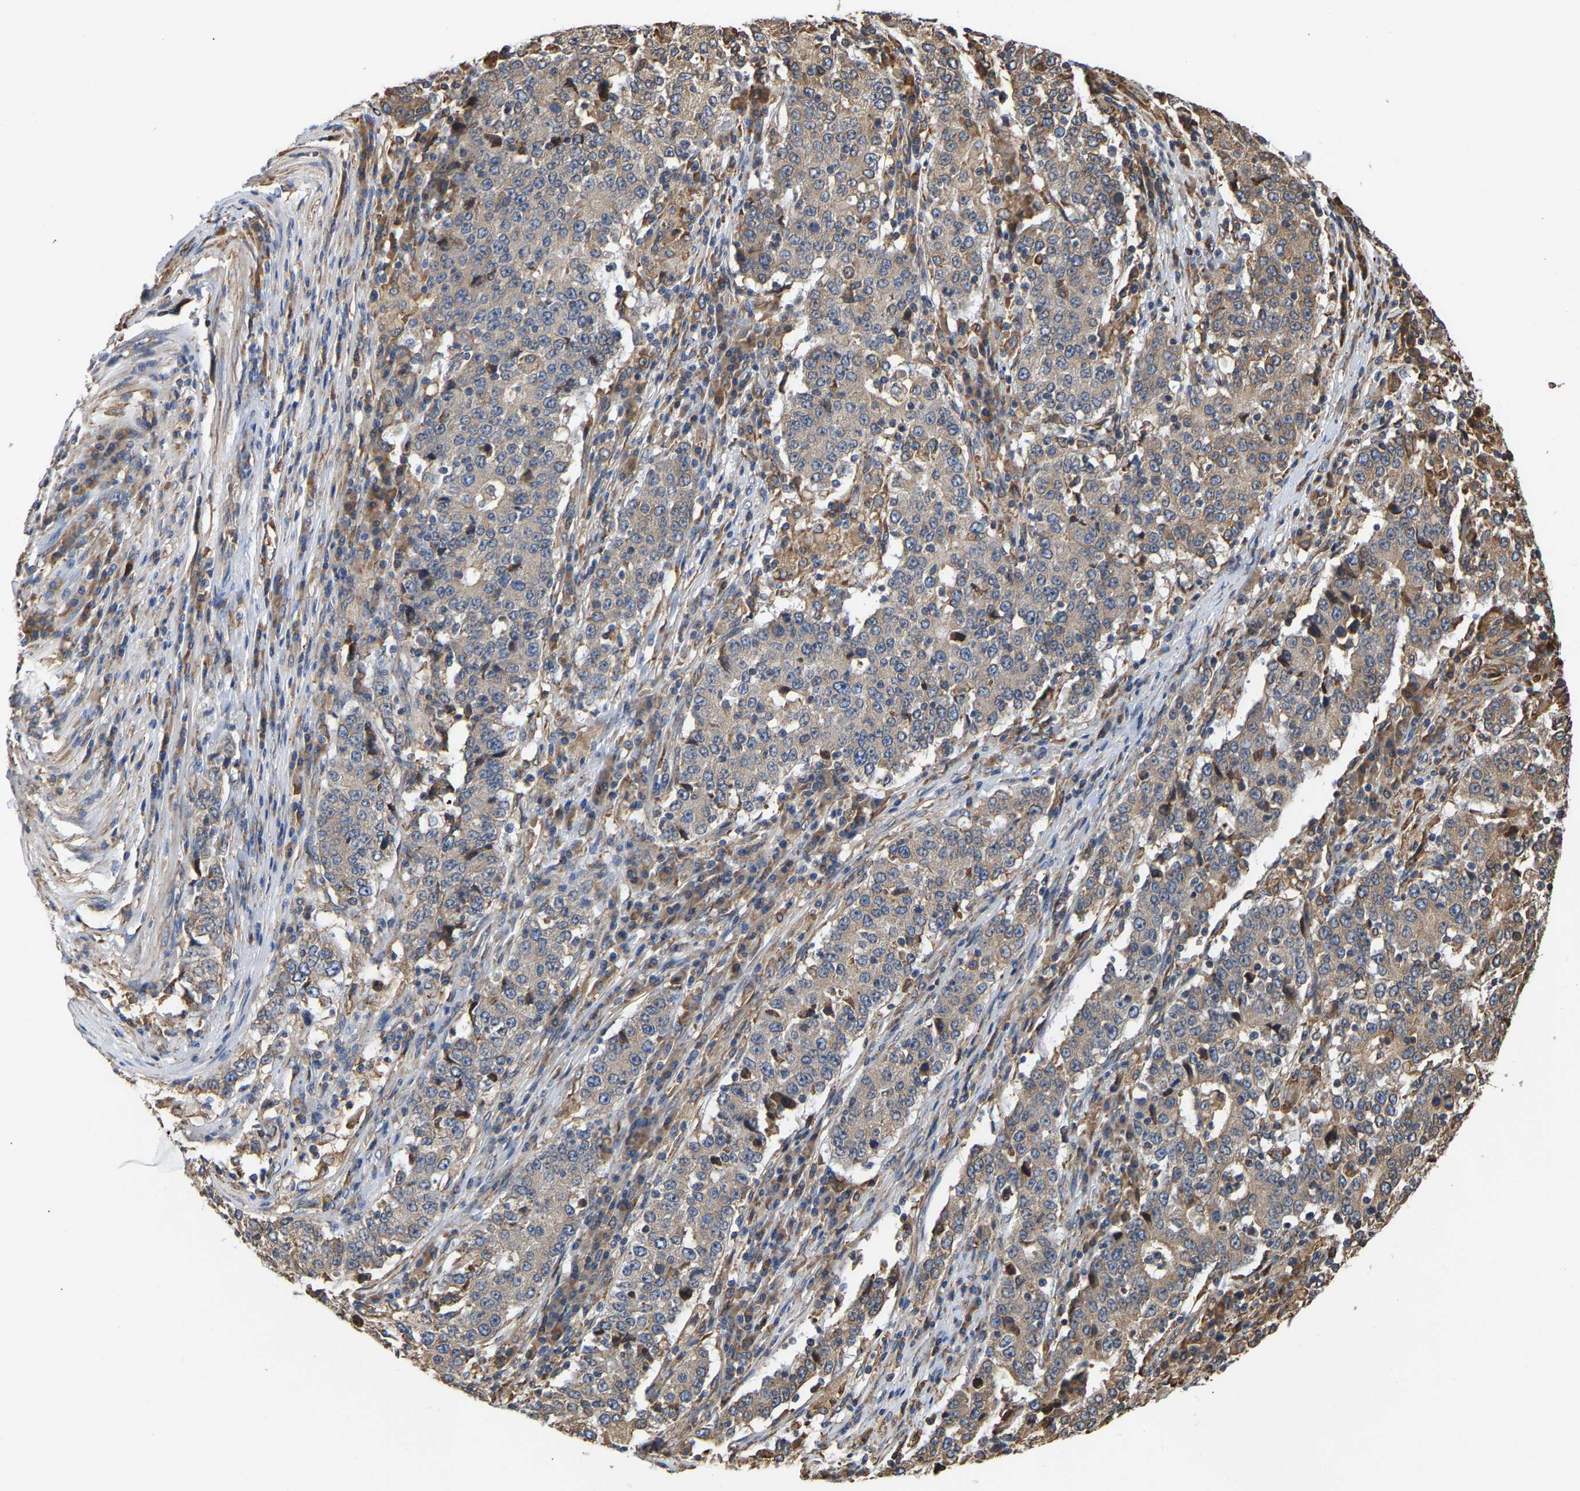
{"staining": {"intensity": "weak", "quantity": "25%-75%", "location": "cytoplasmic/membranous"}, "tissue": "stomach cancer", "cell_type": "Tumor cells", "image_type": "cancer", "snomed": [{"axis": "morphology", "description": "Adenocarcinoma, NOS"}, {"axis": "topography", "description": "Stomach"}], "caption": "The micrograph exhibits a brown stain indicating the presence of a protein in the cytoplasmic/membranous of tumor cells in stomach cancer (adenocarcinoma). The staining was performed using DAB (3,3'-diaminobenzidine), with brown indicating positive protein expression. Nuclei are stained blue with hematoxylin.", "gene": "ARAP1", "patient": {"sex": "male", "age": 59}}